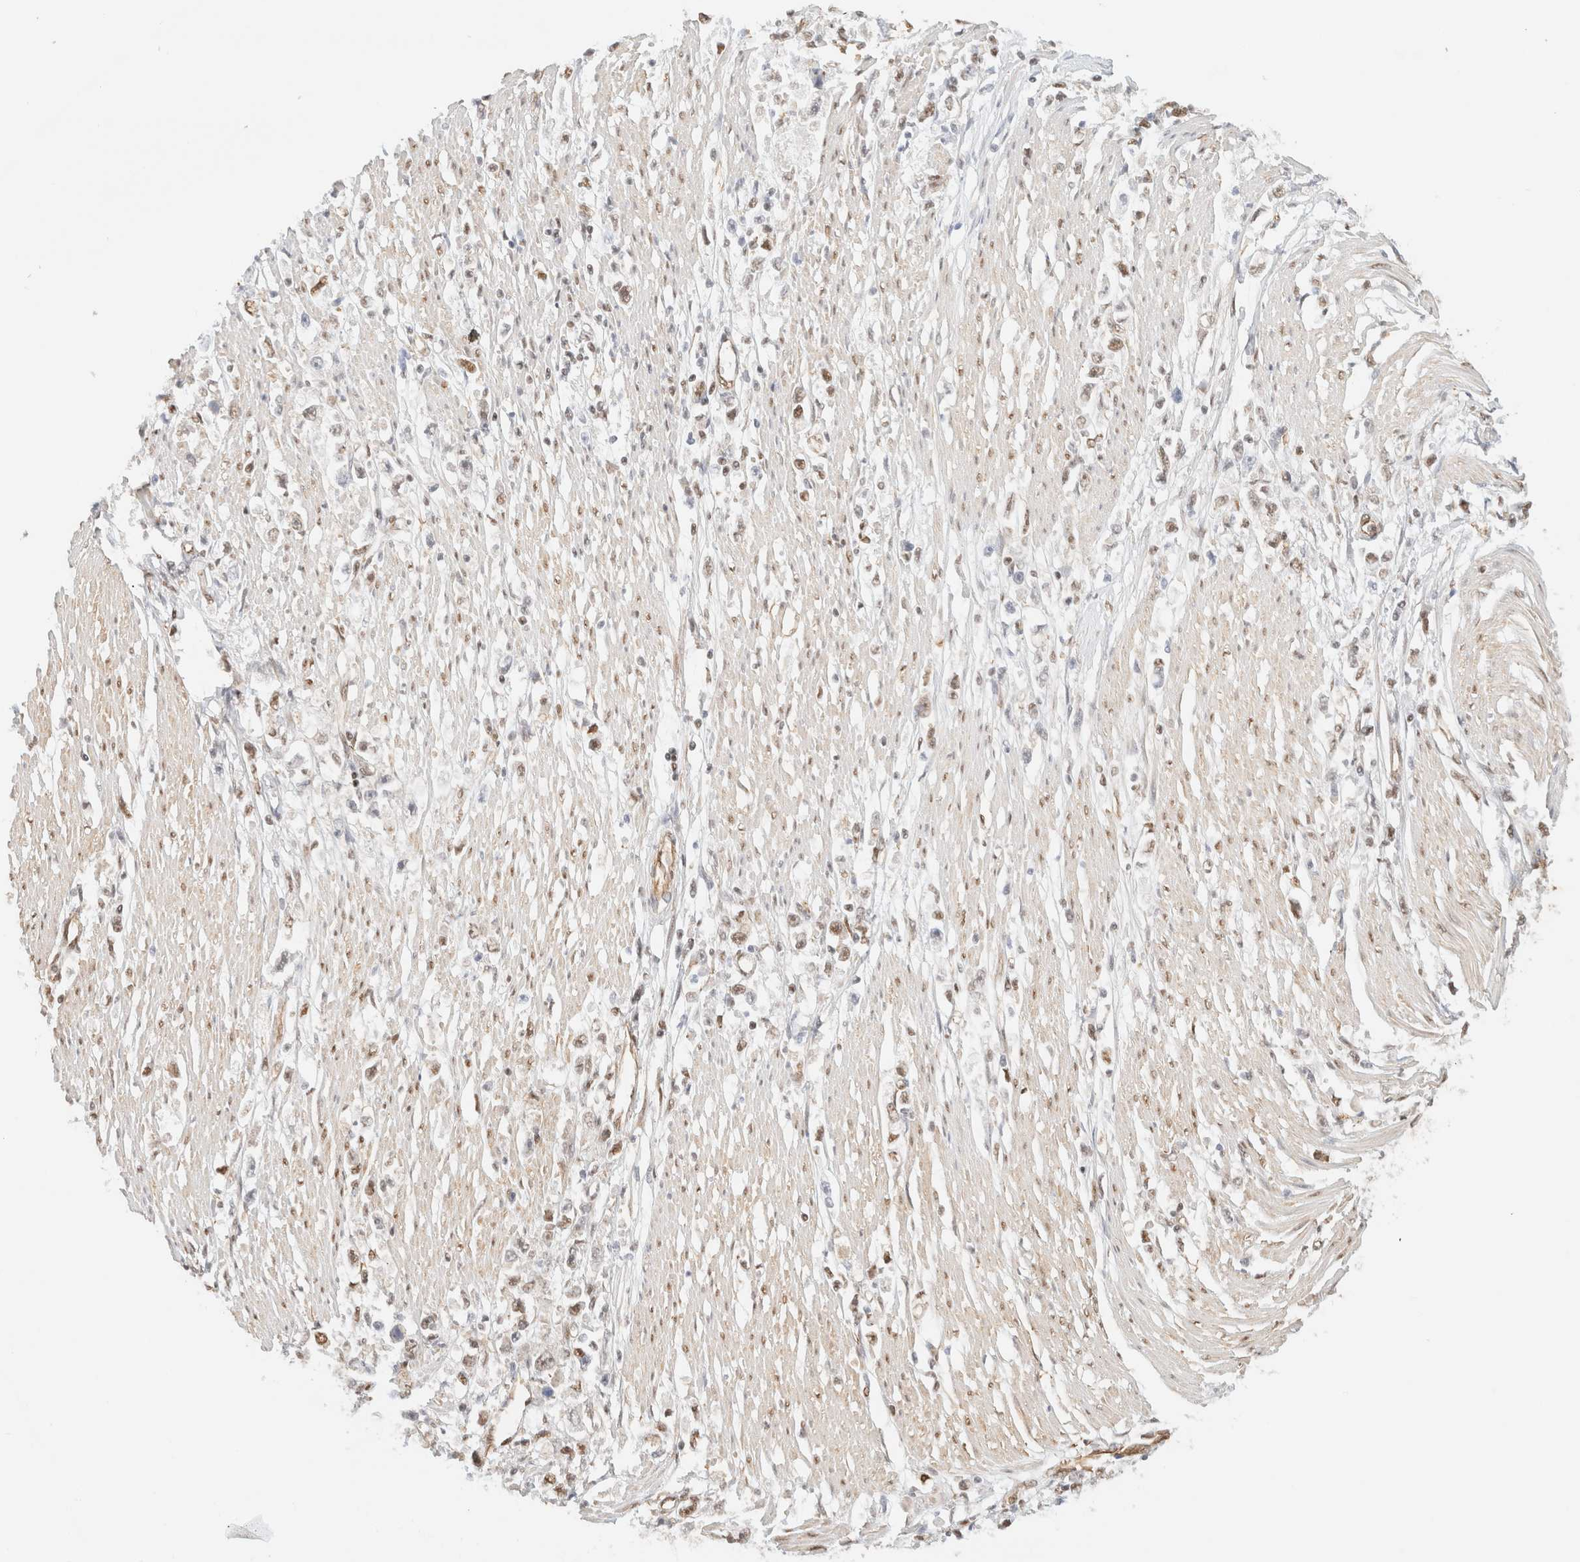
{"staining": {"intensity": "moderate", "quantity": ">75%", "location": "nuclear"}, "tissue": "stomach cancer", "cell_type": "Tumor cells", "image_type": "cancer", "snomed": [{"axis": "morphology", "description": "Adenocarcinoma, NOS"}, {"axis": "topography", "description": "Stomach"}], "caption": "A micrograph showing moderate nuclear staining in about >75% of tumor cells in stomach cancer (adenocarcinoma), as visualized by brown immunohistochemical staining.", "gene": "ARID5A", "patient": {"sex": "female", "age": 59}}